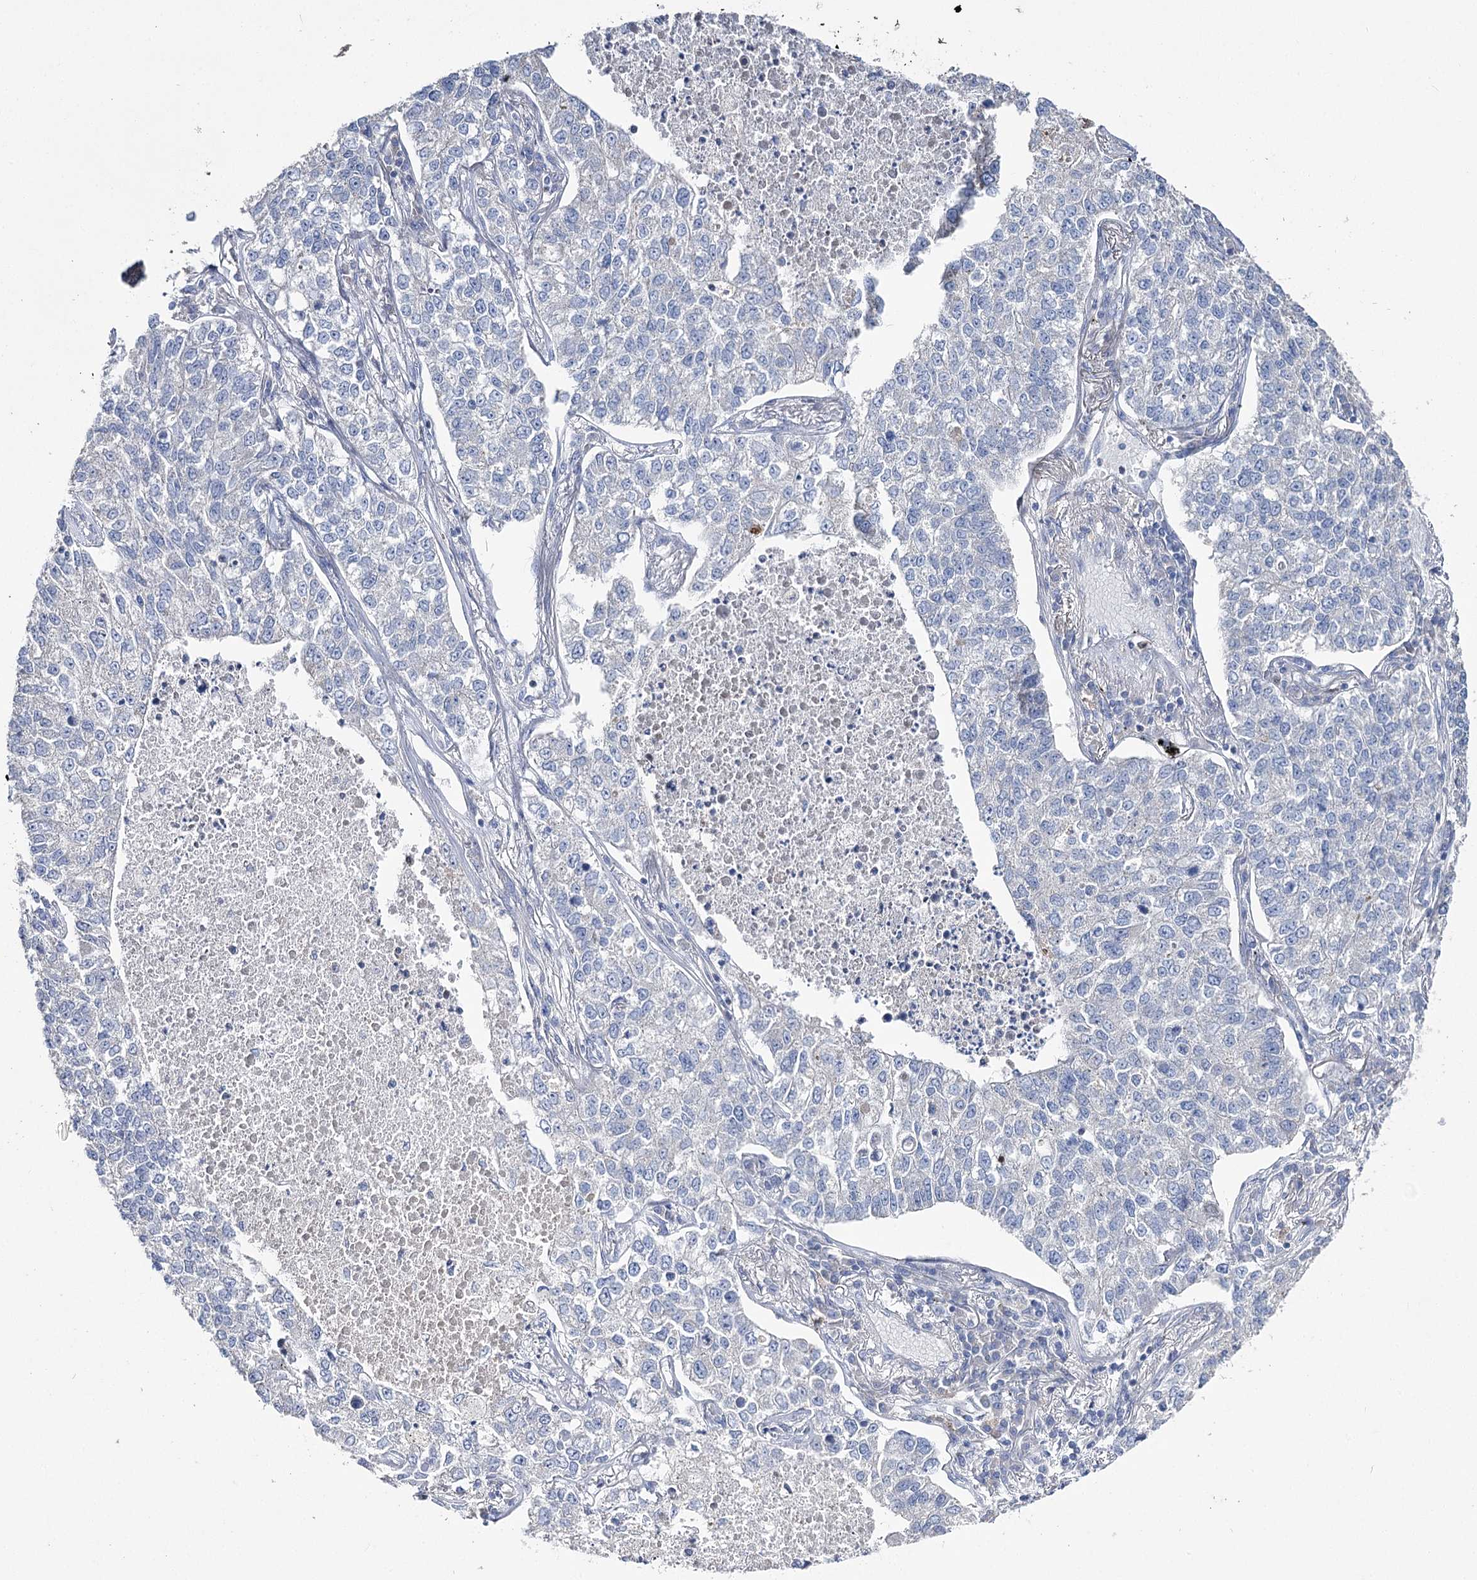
{"staining": {"intensity": "negative", "quantity": "none", "location": "none"}, "tissue": "lung cancer", "cell_type": "Tumor cells", "image_type": "cancer", "snomed": [{"axis": "morphology", "description": "Adenocarcinoma, NOS"}, {"axis": "topography", "description": "Lung"}], "caption": "The IHC micrograph has no significant positivity in tumor cells of lung cancer tissue.", "gene": "NRAP", "patient": {"sex": "male", "age": 49}}